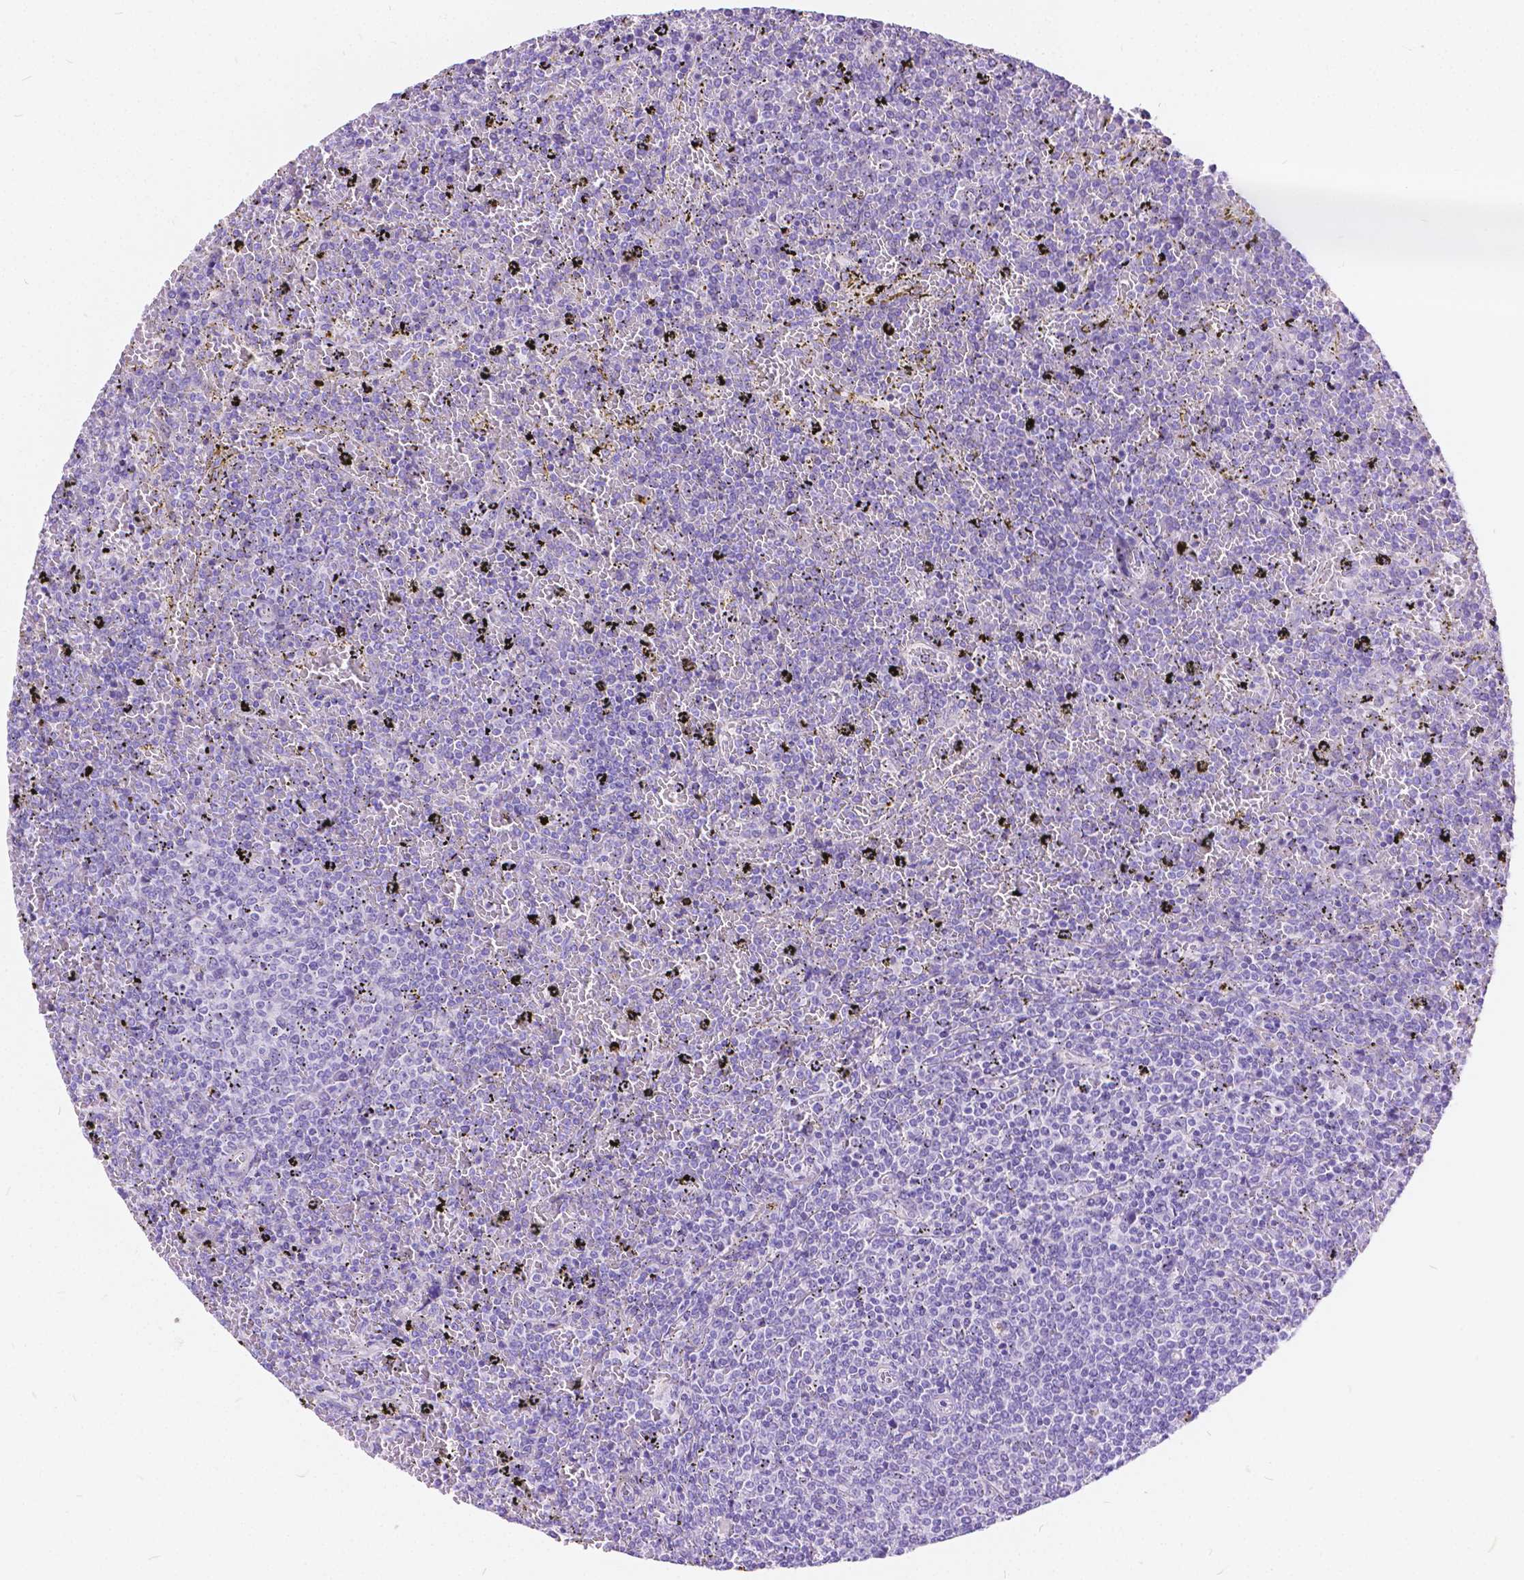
{"staining": {"intensity": "negative", "quantity": "none", "location": "none"}, "tissue": "lymphoma", "cell_type": "Tumor cells", "image_type": "cancer", "snomed": [{"axis": "morphology", "description": "Malignant lymphoma, non-Hodgkin's type, Low grade"}, {"axis": "topography", "description": "Spleen"}], "caption": "The IHC photomicrograph has no significant staining in tumor cells of lymphoma tissue.", "gene": "CHRM1", "patient": {"sex": "female", "age": 77}}